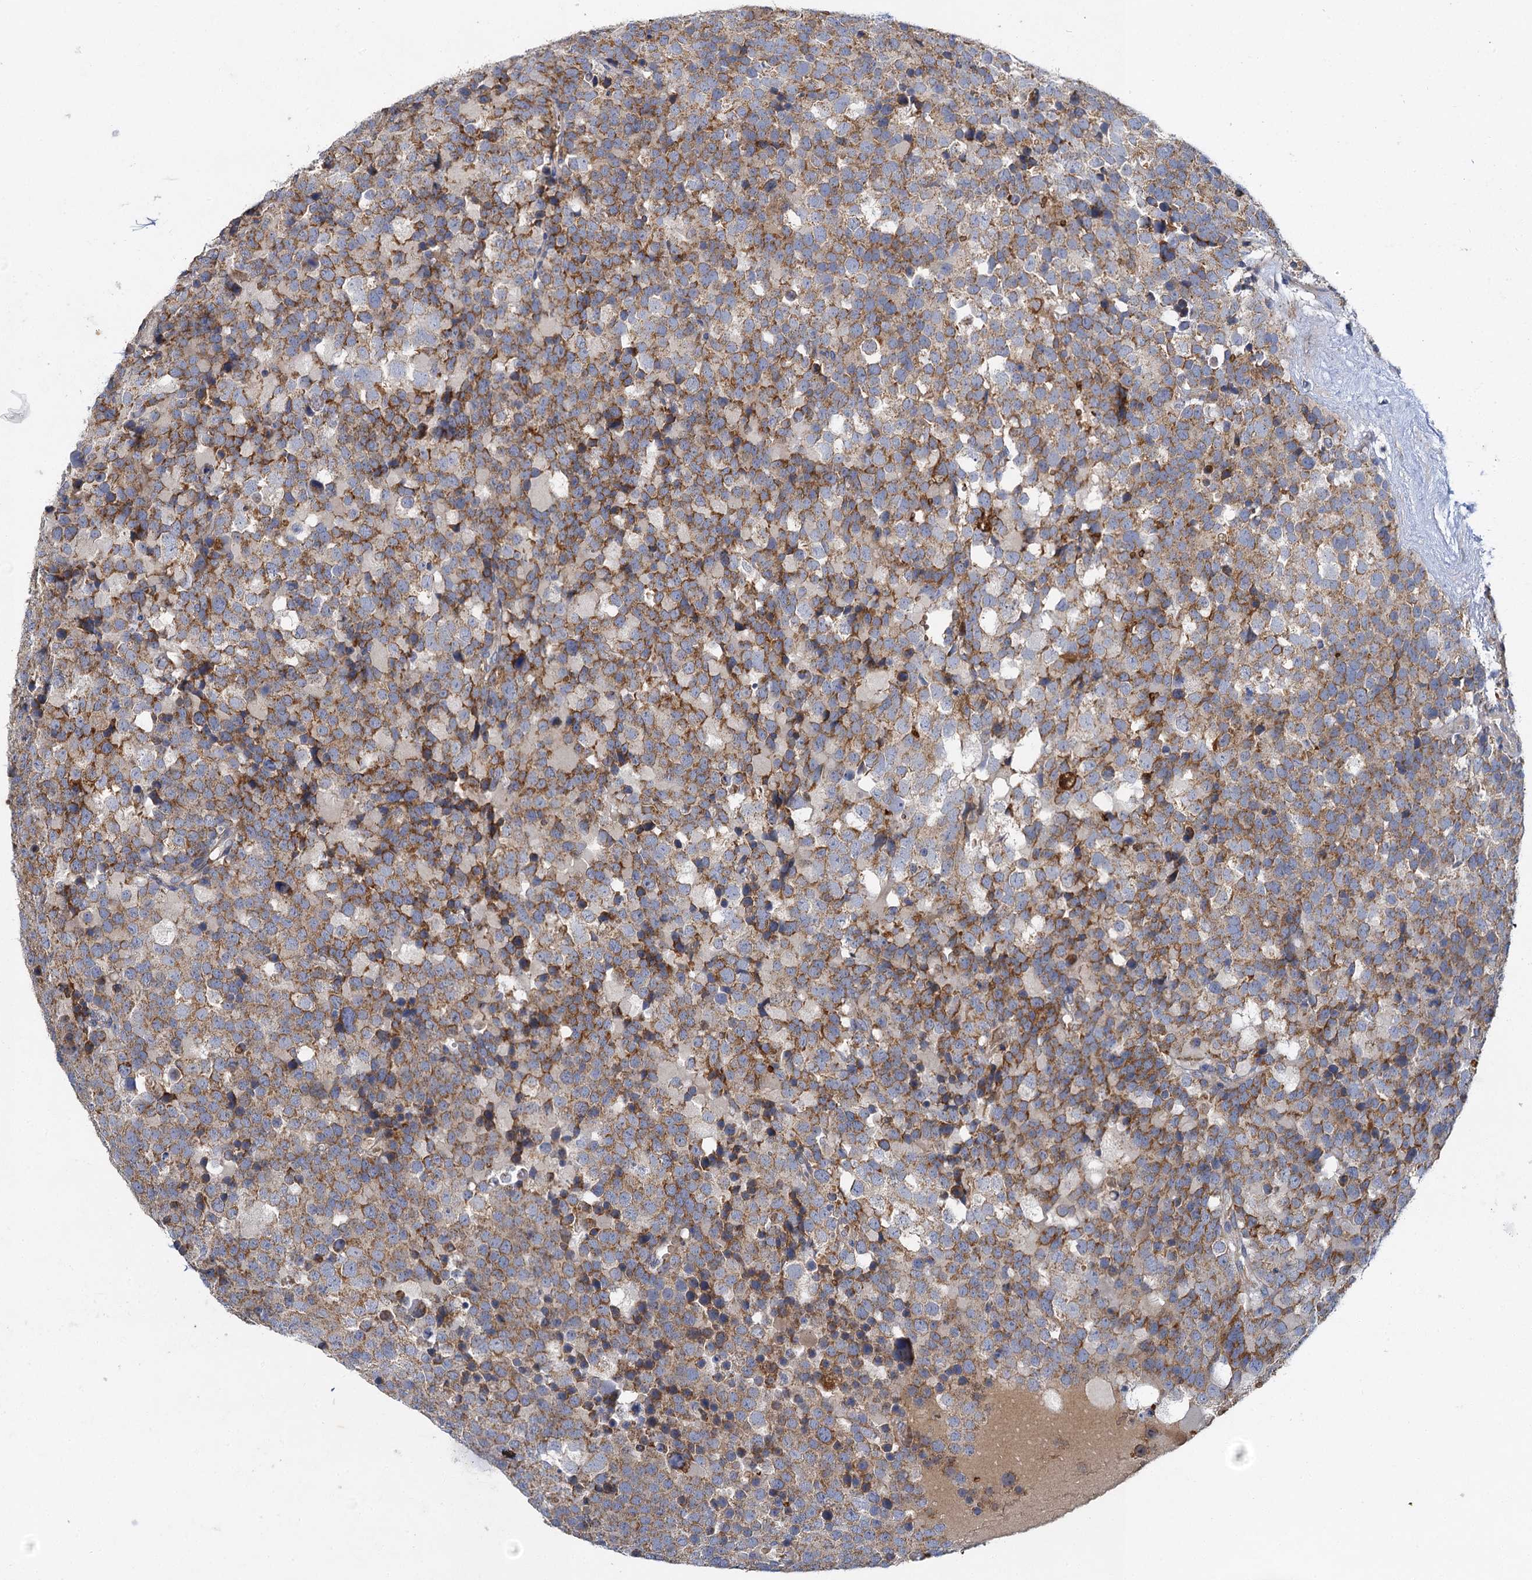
{"staining": {"intensity": "moderate", "quantity": "25%-75%", "location": "cytoplasmic/membranous"}, "tissue": "testis cancer", "cell_type": "Tumor cells", "image_type": "cancer", "snomed": [{"axis": "morphology", "description": "Seminoma, NOS"}, {"axis": "topography", "description": "Testis"}], "caption": "A high-resolution histopathology image shows immunohistochemistry (IHC) staining of testis cancer, which exhibits moderate cytoplasmic/membranous expression in approximately 25%-75% of tumor cells. Immunohistochemistry (ihc) stains the protein in brown and the nuclei are stained blue.", "gene": "BCS1L", "patient": {"sex": "male", "age": 71}}